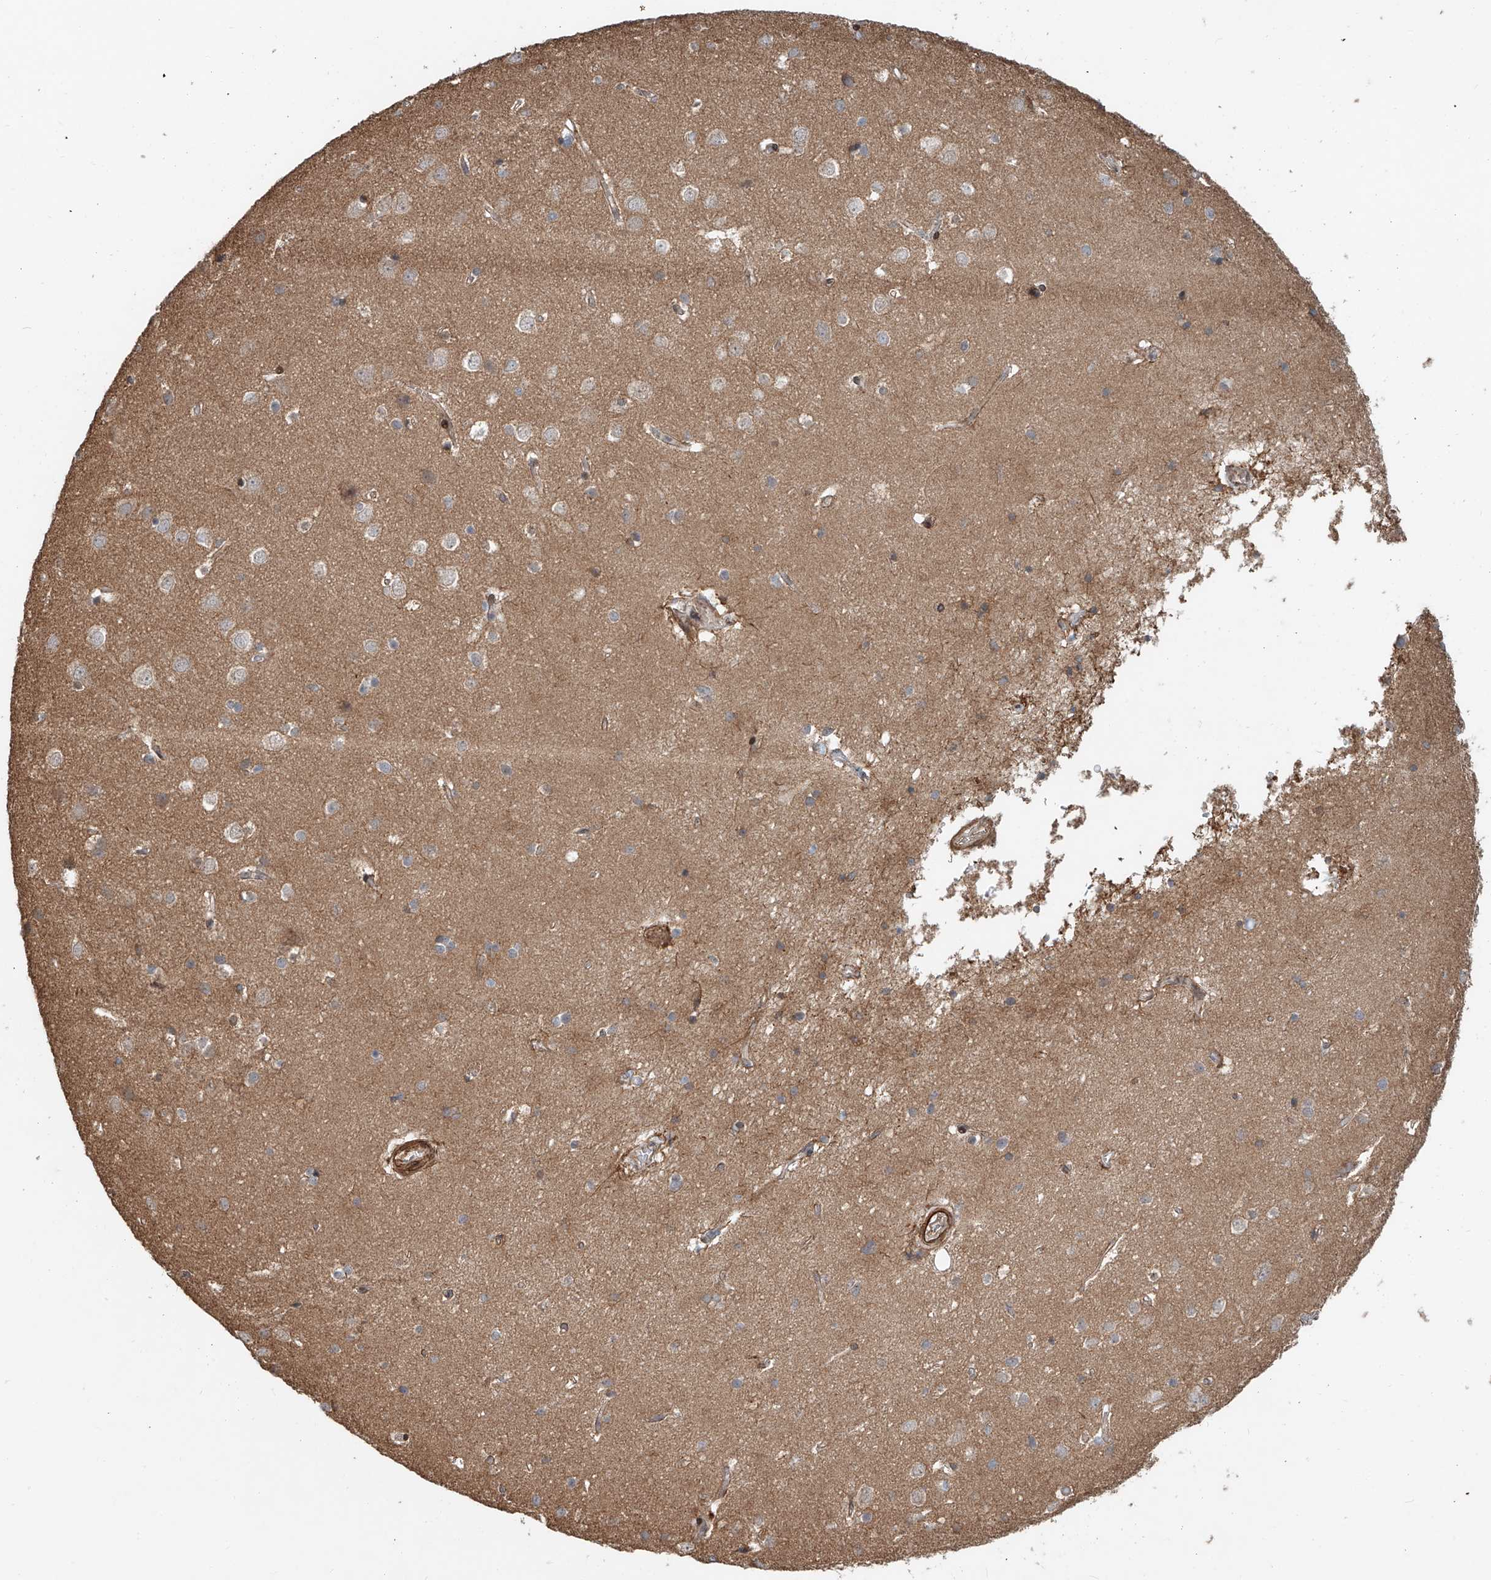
{"staining": {"intensity": "strong", "quantity": "25%-75%", "location": "cytoplasmic/membranous"}, "tissue": "cerebral cortex", "cell_type": "Endothelial cells", "image_type": "normal", "snomed": [{"axis": "morphology", "description": "Normal tissue, NOS"}, {"axis": "topography", "description": "Cerebral cortex"}], "caption": "An image of cerebral cortex stained for a protein exhibits strong cytoplasmic/membranous brown staining in endothelial cells.", "gene": "SASH1", "patient": {"sex": "male", "age": 54}}